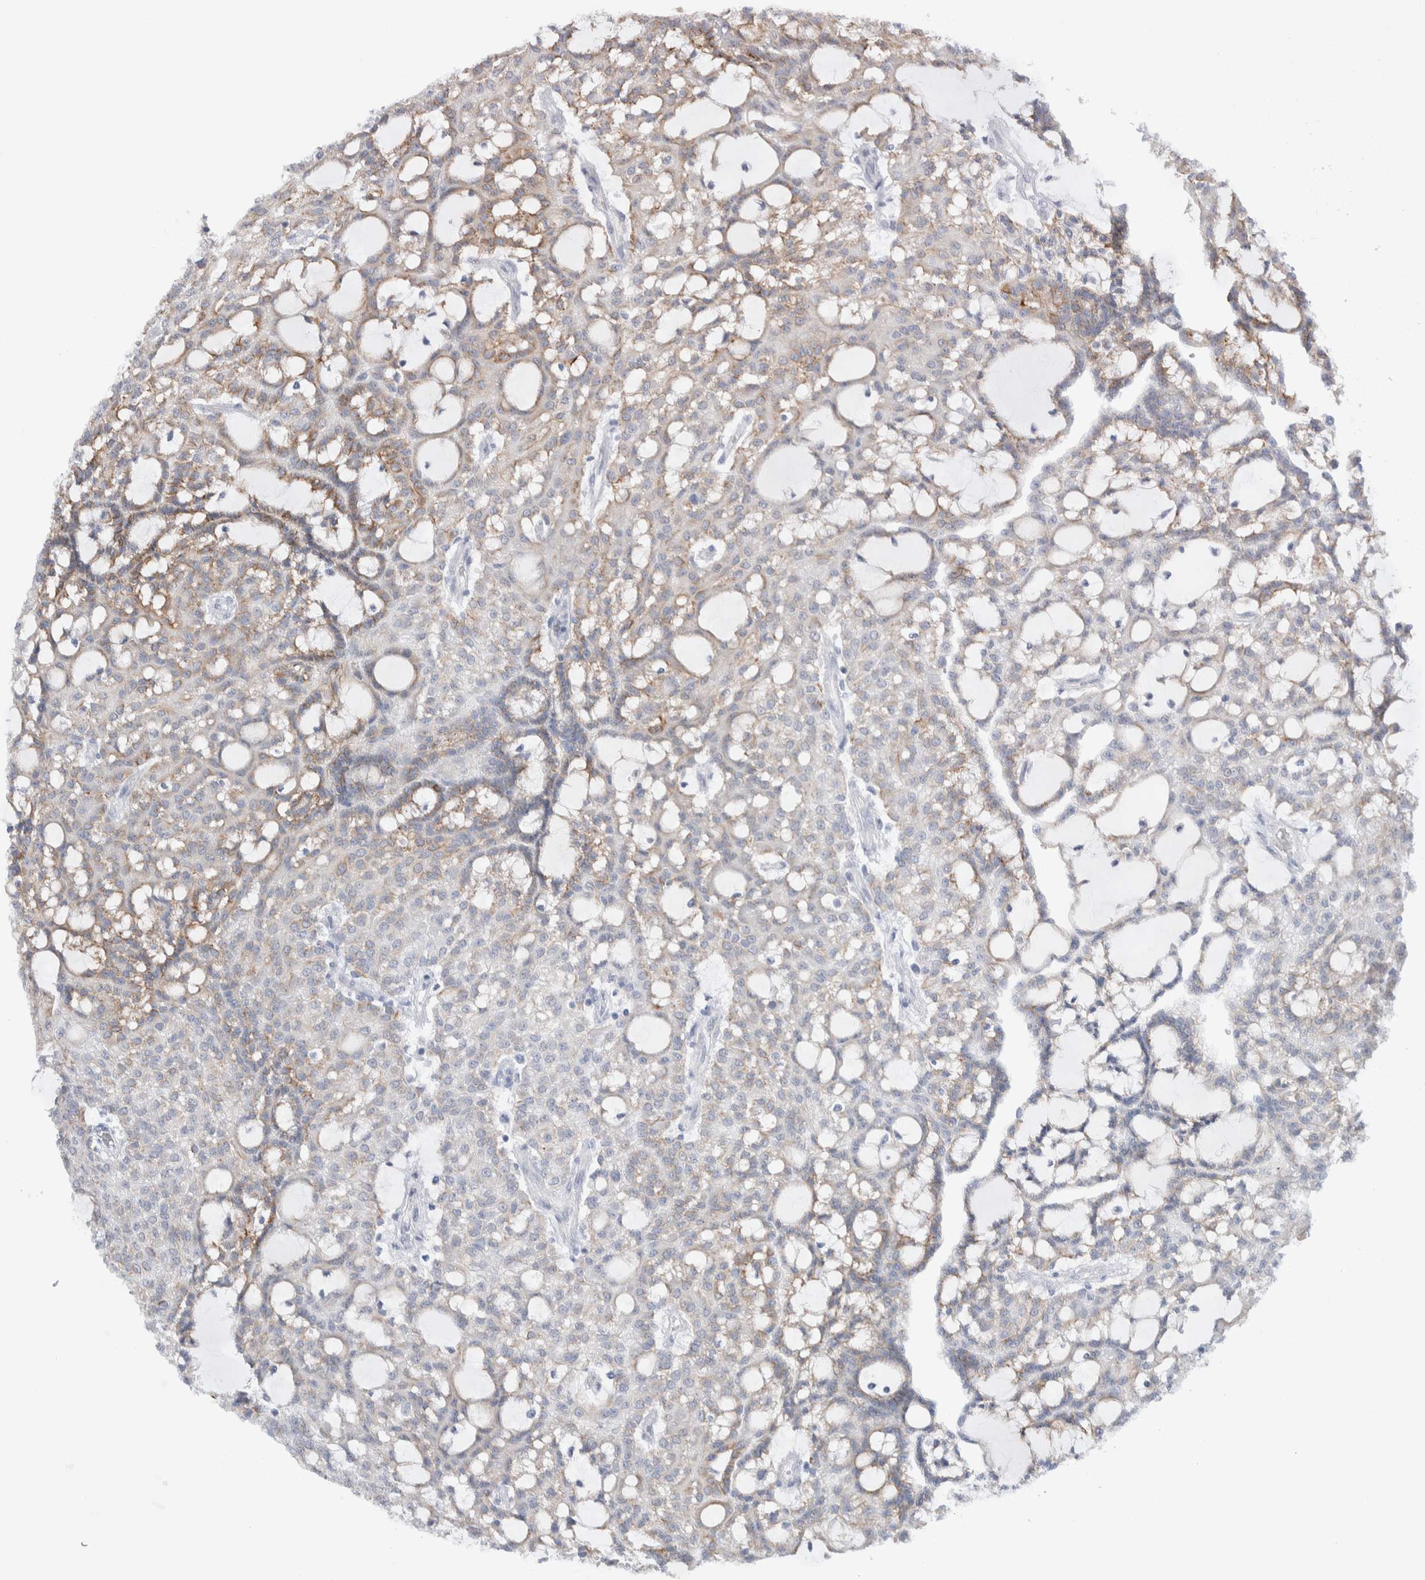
{"staining": {"intensity": "weak", "quantity": ">75%", "location": "cytoplasmic/membranous"}, "tissue": "renal cancer", "cell_type": "Tumor cells", "image_type": "cancer", "snomed": [{"axis": "morphology", "description": "Adenocarcinoma, NOS"}, {"axis": "topography", "description": "Kidney"}], "caption": "Immunohistochemical staining of renal cancer displays low levels of weak cytoplasmic/membranous staining in about >75% of tumor cells.", "gene": "C1orf112", "patient": {"sex": "male", "age": 63}}